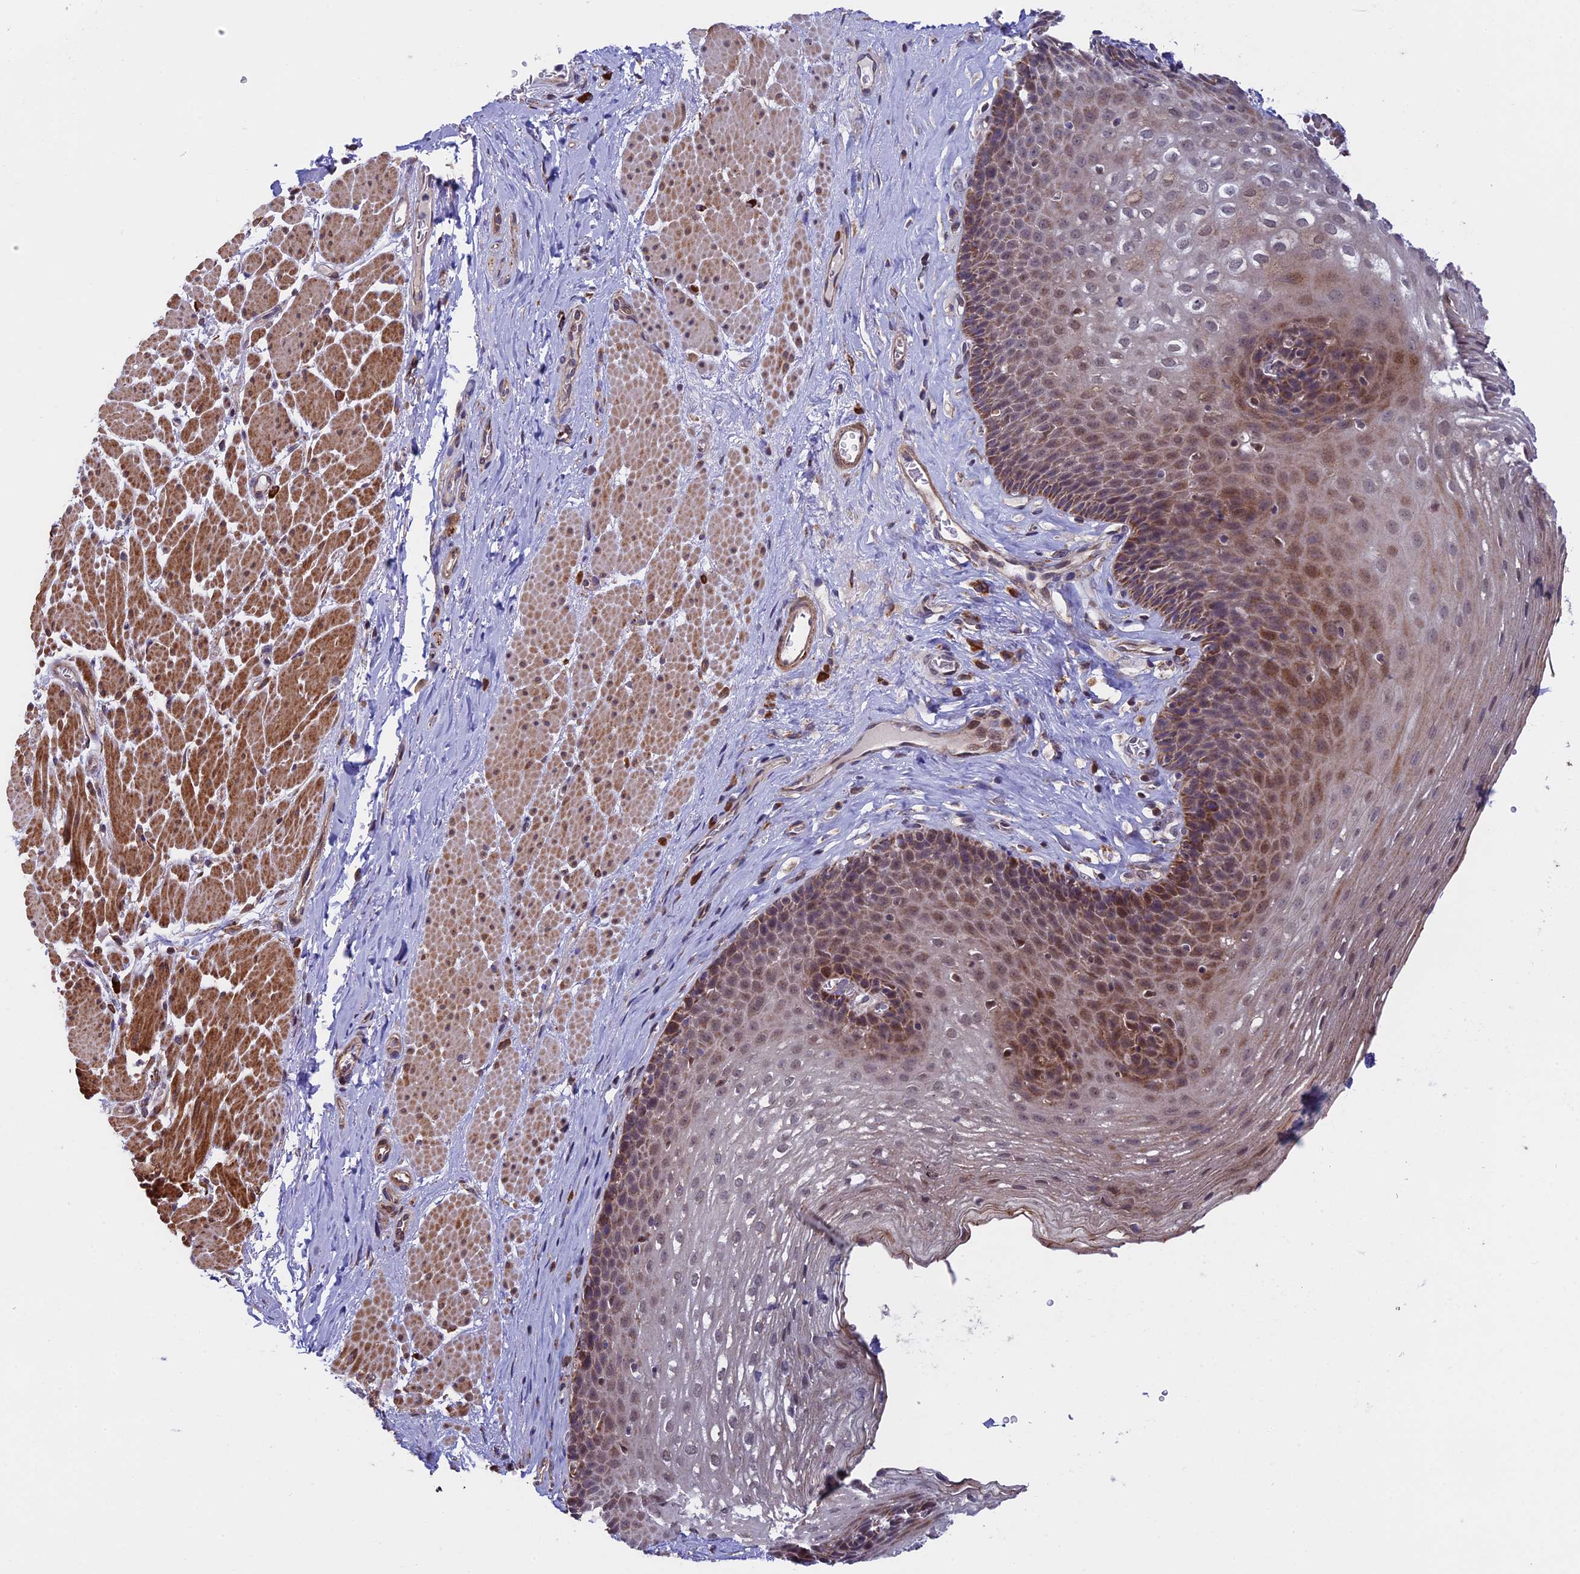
{"staining": {"intensity": "moderate", "quantity": "25%-75%", "location": "cytoplasmic/membranous"}, "tissue": "esophagus", "cell_type": "Squamous epithelial cells", "image_type": "normal", "snomed": [{"axis": "morphology", "description": "Normal tissue, NOS"}, {"axis": "topography", "description": "Esophagus"}], "caption": "About 25%-75% of squamous epithelial cells in benign esophagus exhibit moderate cytoplasmic/membranous protein expression as visualized by brown immunohistochemical staining.", "gene": "RNF17", "patient": {"sex": "female", "age": 66}}